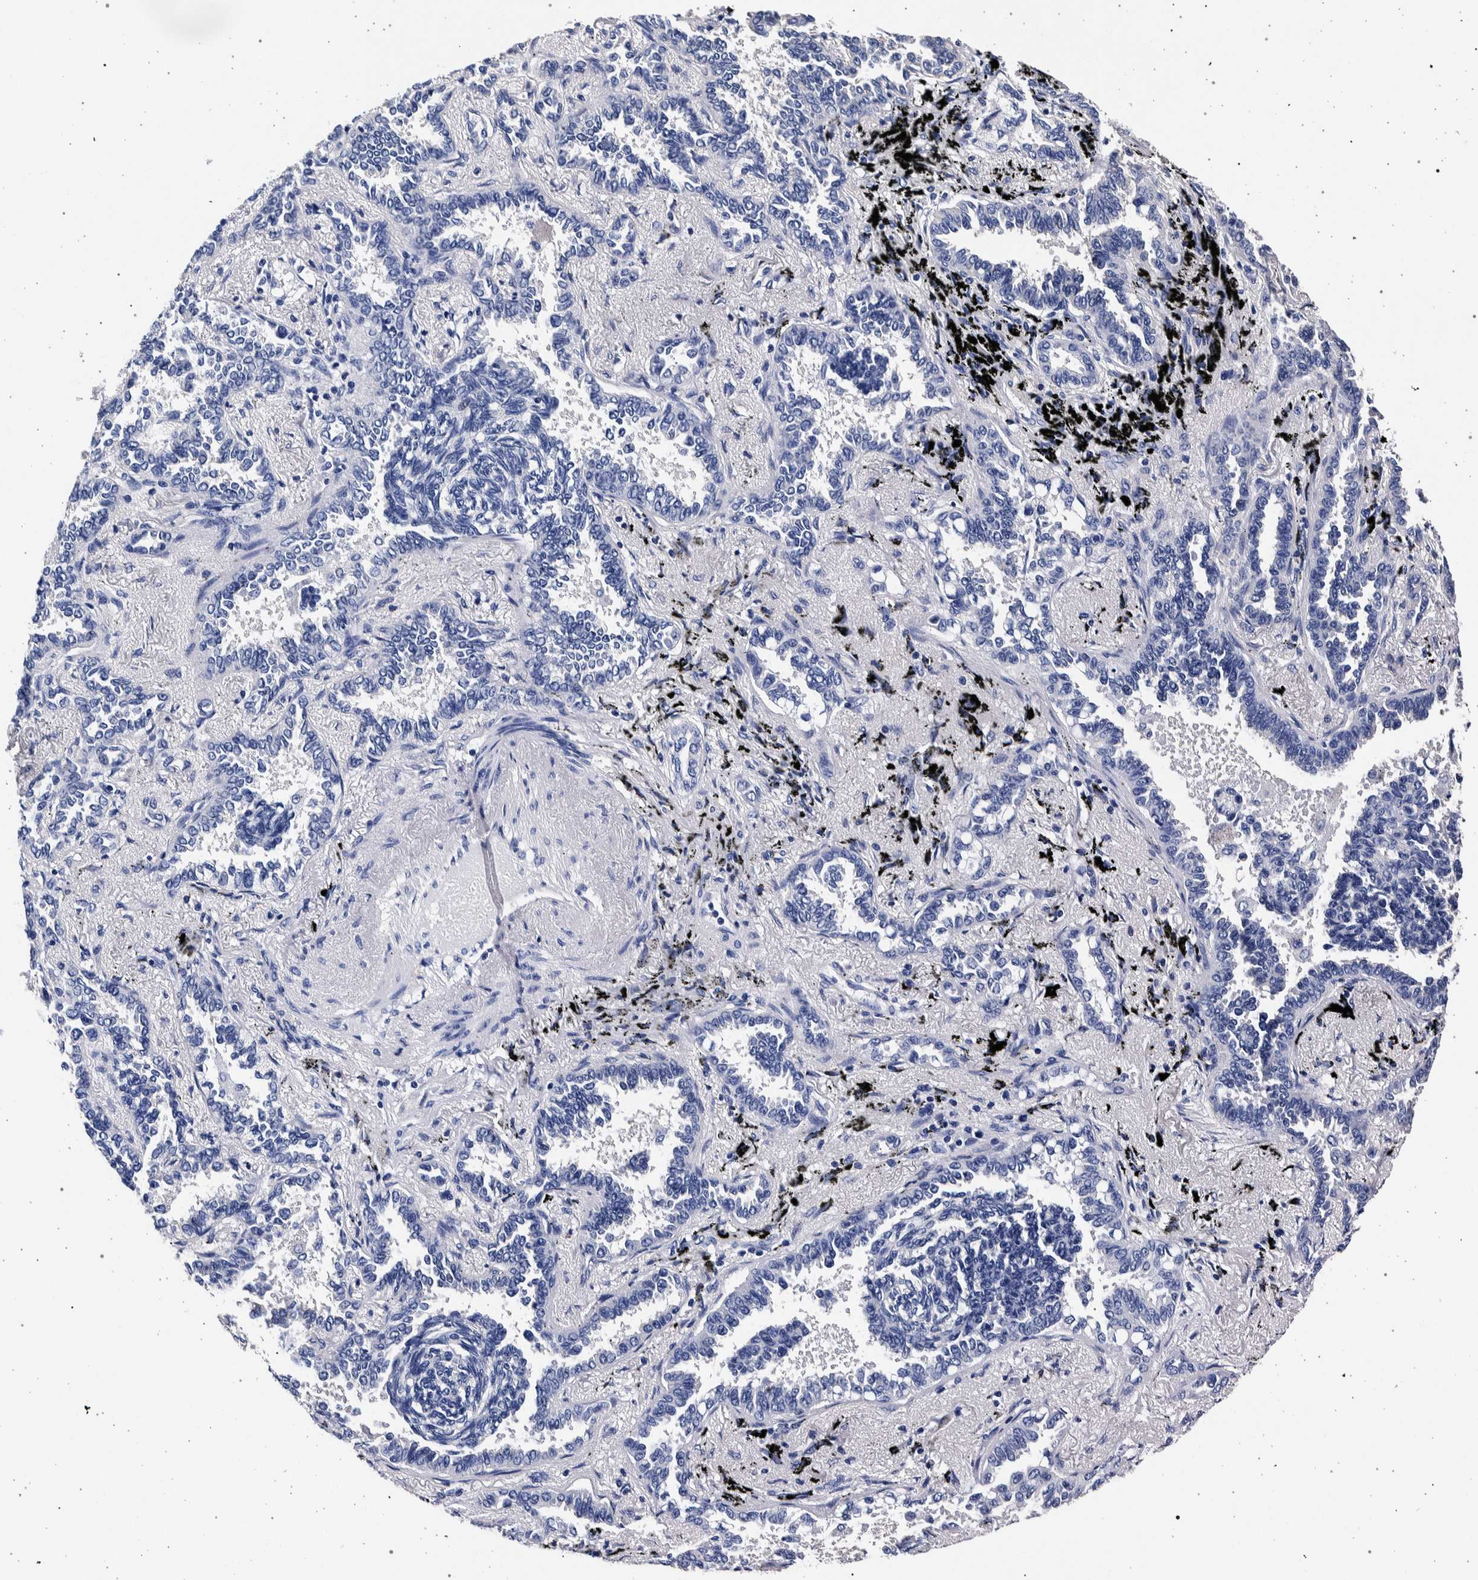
{"staining": {"intensity": "negative", "quantity": "none", "location": "none"}, "tissue": "lung cancer", "cell_type": "Tumor cells", "image_type": "cancer", "snomed": [{"axis": "morphology", "description": "Adenocarcinoma, NOS"}, {"axis": "topography", "description": "Lung"}], "caption": "The micrograph exhibits no significant positivity in tumor cells of lung cancer (adenocarcinoma).", "gene": "NIBAN2", "patient": {"sex": "male", "age": 59}}